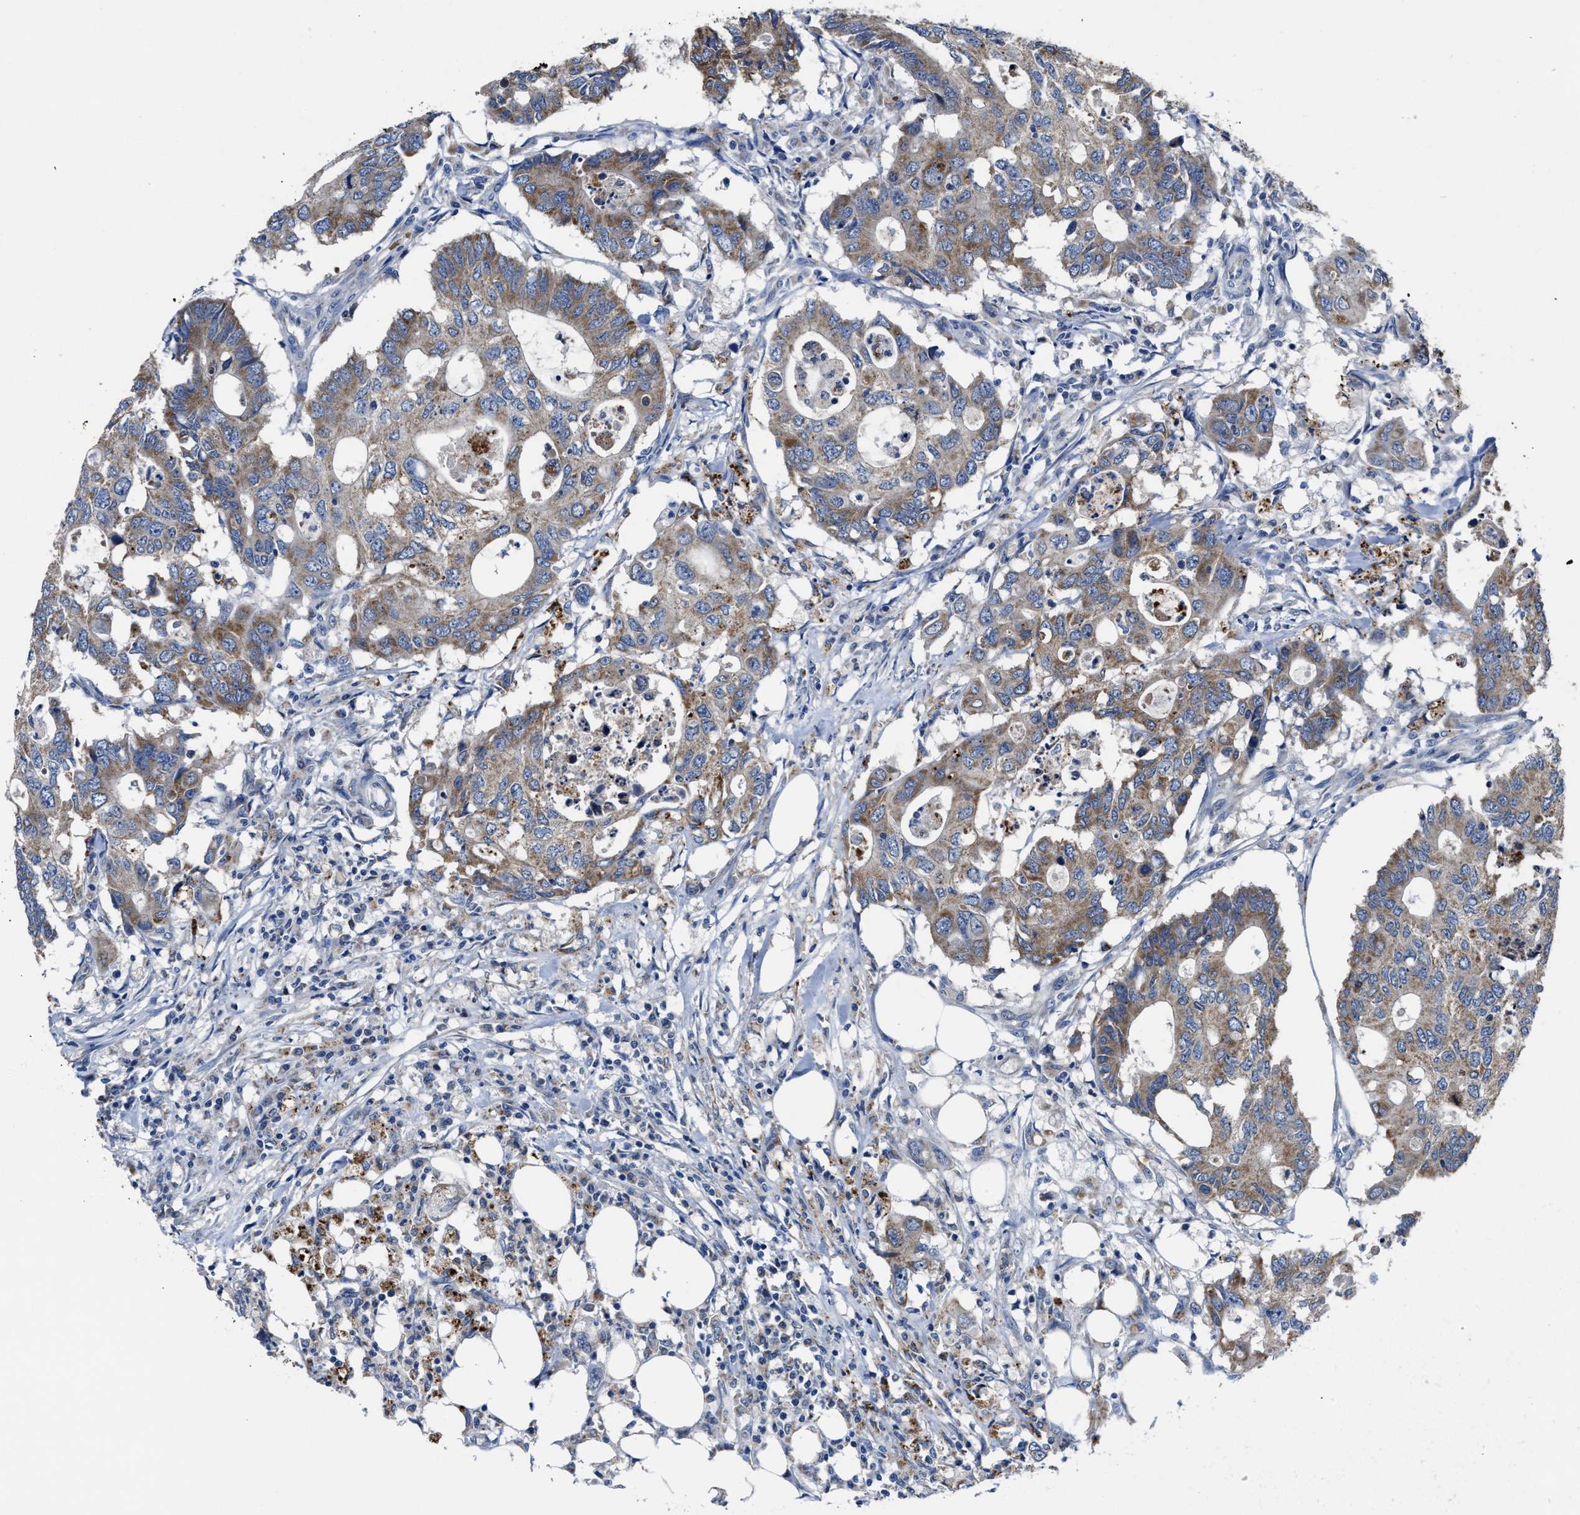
{"staining": {"intensity": "moderate", "quantity": ">75%", "location": "cytoplasmic/membranous"}, "tissue": "colorectal cancer", "cell_type": "Tumor cells", "image_type": "cancer", "snomed": [{"axis": "morphology", "description": "Adenocarcinoma, NOS"}, {"axis": "topography", "description": "Colon"}], "caption": "The photomicrograph displays a brown stain indicating the presence of a protein in the cytoplasmic/membranous of tumor cells in colorectal cancer (adenocarcinoma).", "gene": "GHITM", "patient": {"sex": "male", "age": 71}}